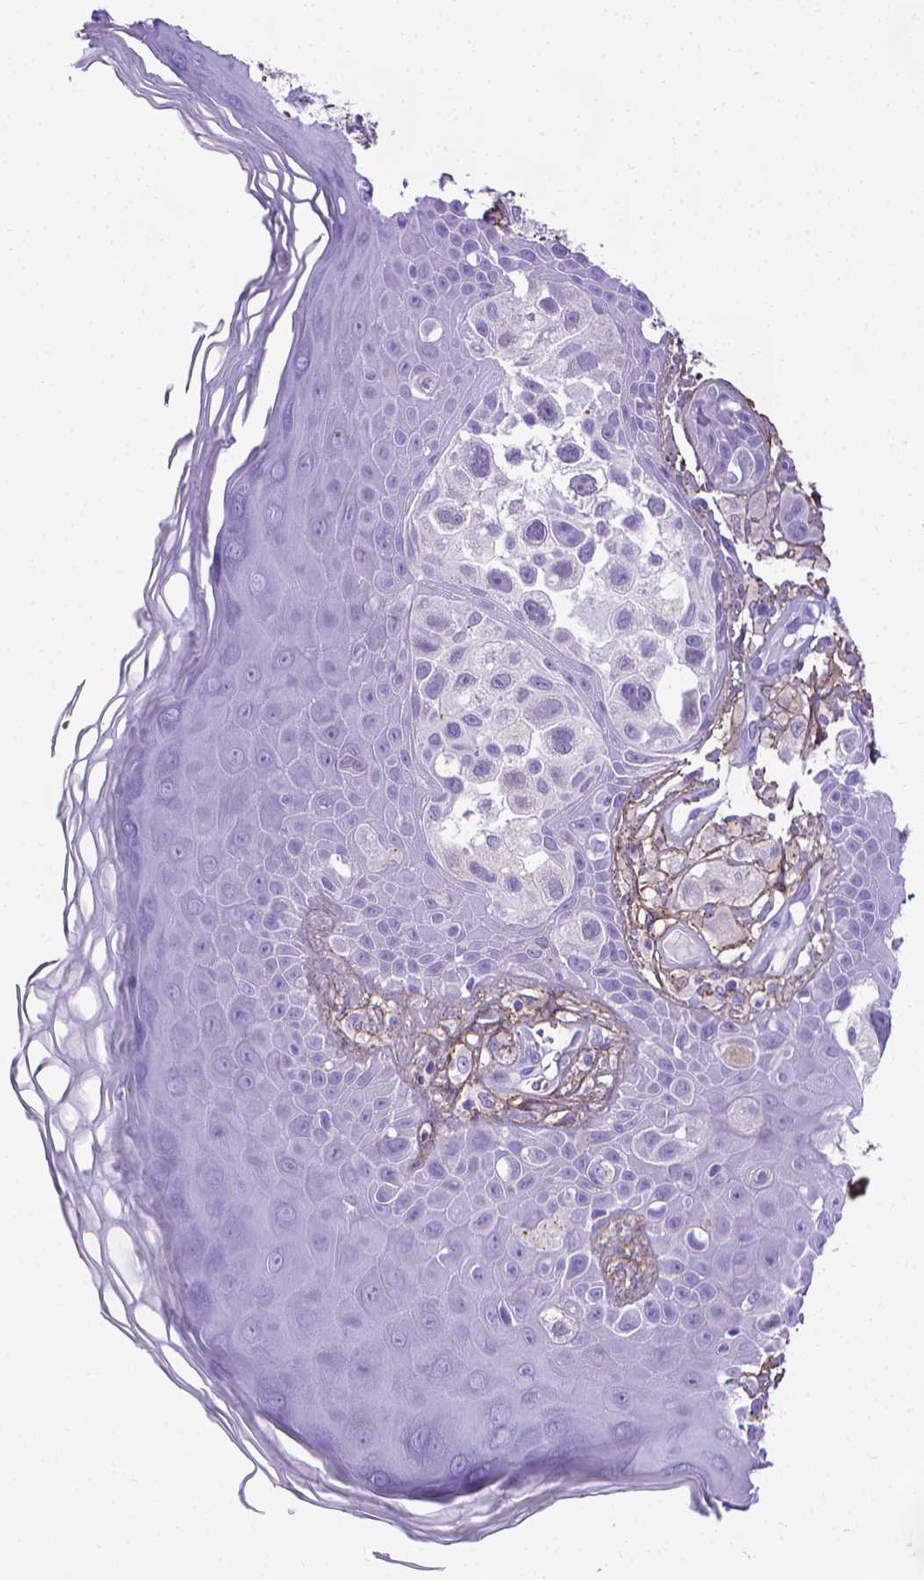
{"staining": {"intensity": "negative", "quantity": "none", "location": "none"}, "tissue": "melanoma", "cell_type": "Tumor cells", "image_type": "cancer", "snomed": [{"axis": "morphology", "description": "Malignant melanoma, NOS"}, {"axis": "topography", "description": "Skin"}], "caption": "Immunohistochemical staining of melanoma shows no significant positivity in tumor cells.", "gene": "MFAP2", "patient": {"sex": "male", "age": 67}}